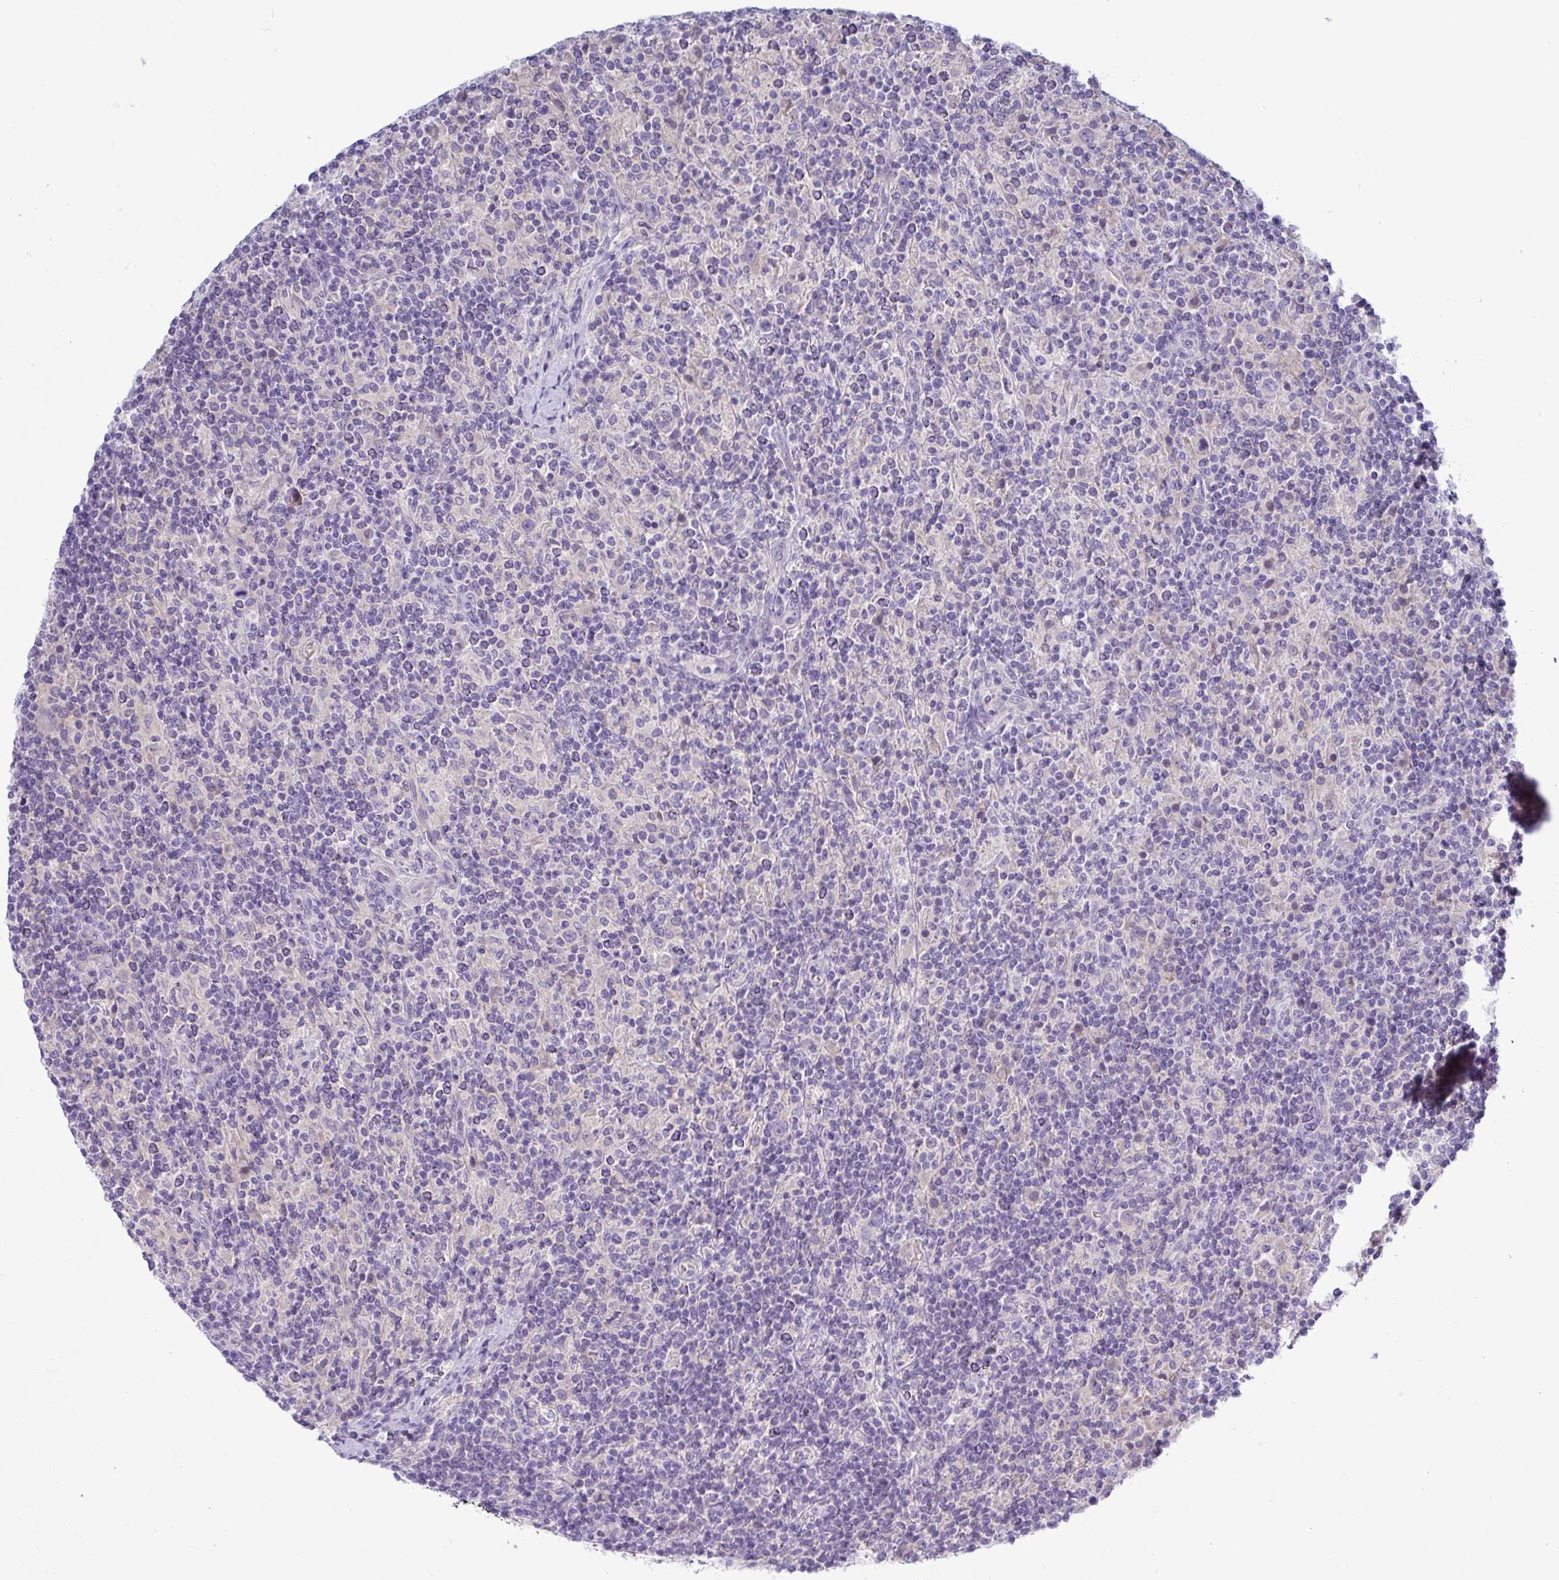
{"staining": {"intensity": "negative", "quantity": "none", "location": "none"}, "tissue": "lymphoma", "cell_type": "Tumor cells", "image_type": "cancer", "snomed": [{"axis": "morphology", "description": "Hodgkin's disease, NOS"}, {"axis": "topography", "description": "Lymph node"}], "caption": "Immunohistochemistry micrograph of lymphoma stained for a protein (brown), which exhibits no staining in tumor cells.", "gene": "TNNI2", "patient": {"sex": "male", "age": 70}}